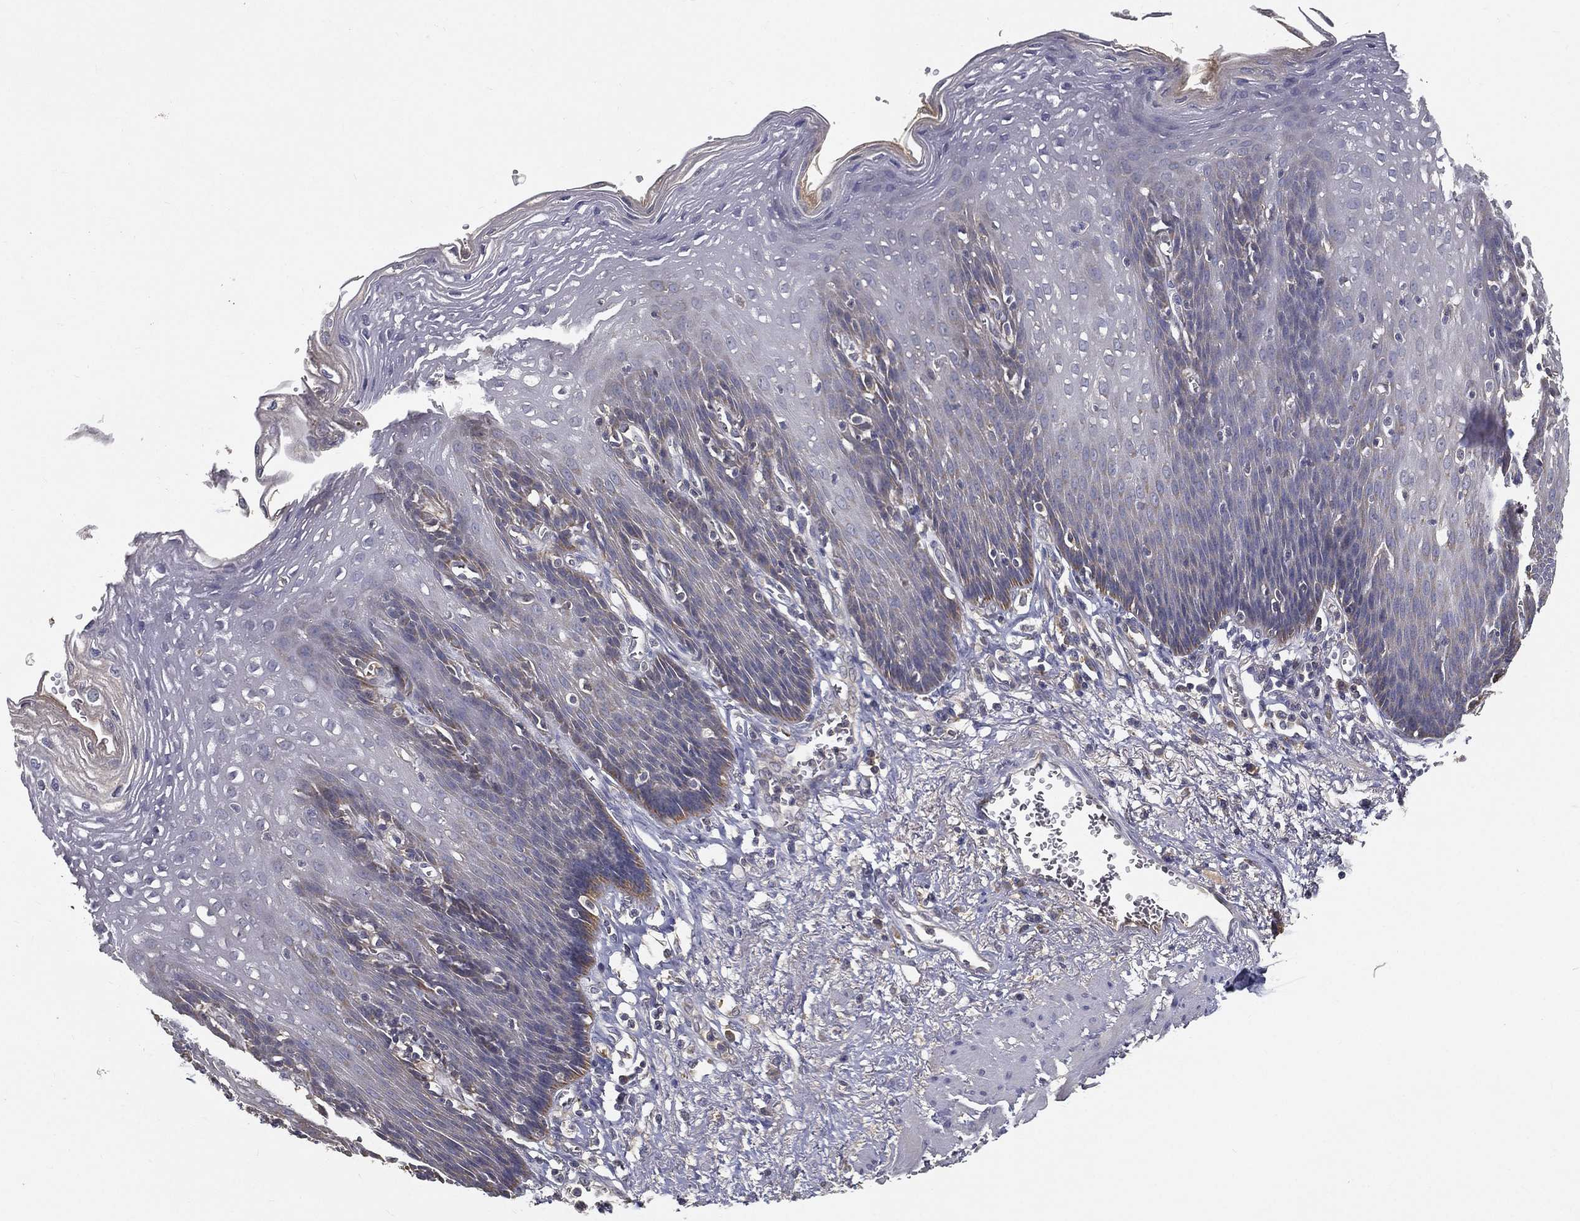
{"staining": {"intensity": "negative", "quantity": "none", "location": "none"}, "tissue": "esophagus", "cell_type": "Squamous epithelial cells", "image_type": "normal", "snomed": [{"axis": "morphology", "description": "Normal tissue, NOS"}, {"axis": "topography", "description": "Esophagus"}], "caption": "The micrograph reveals no staining of squamous epithelial cells in benign esophagus.", "gene": "MT", "patient": {"sex": "male", "age": 57}}